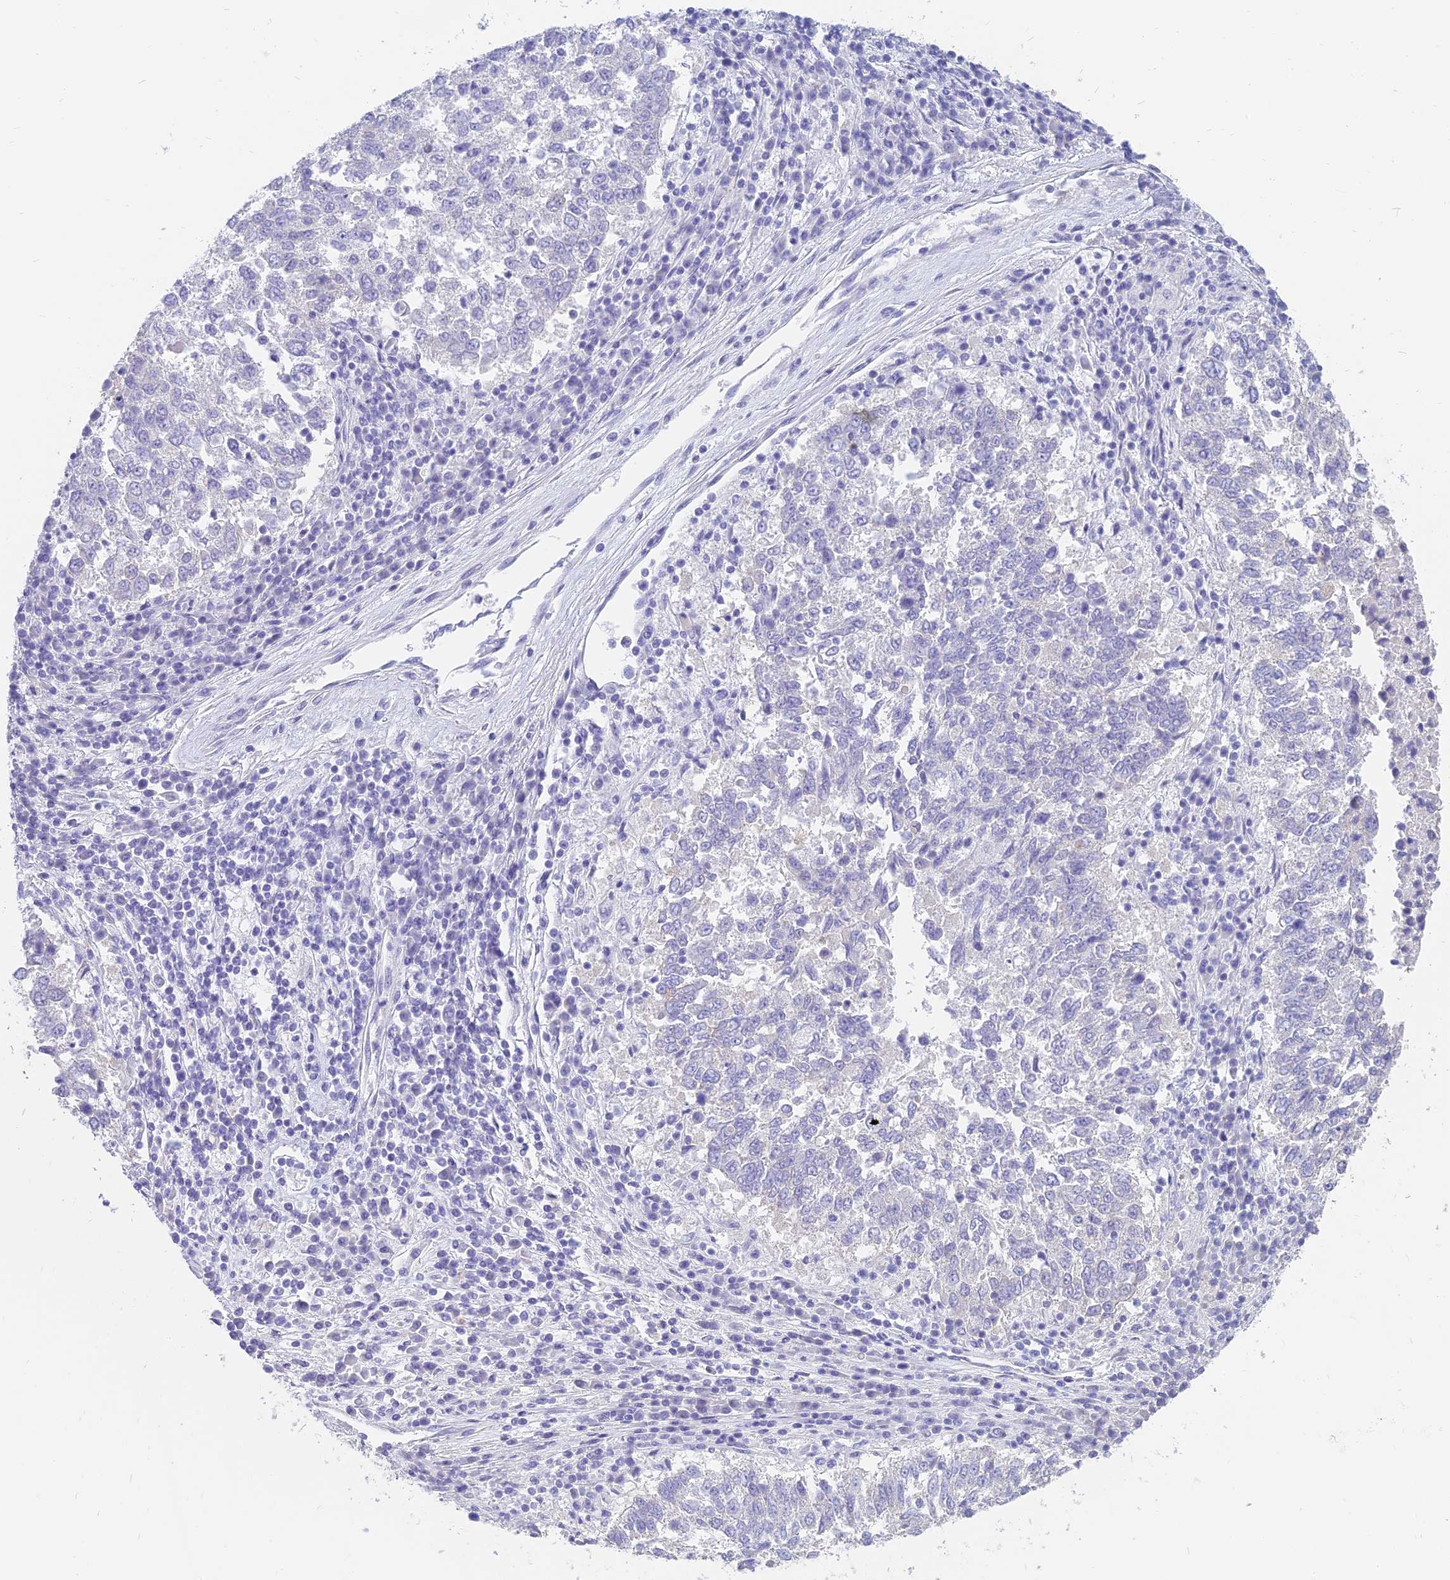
{"staining": {"intensity": "negative", "quantity": "none", "location": "none"}, "tissue": "lung cancer", "cell_type": "Tumor cells", "image_type": "cancer", "snomed": [{"axis": "morphology", "description": "Squamous cell carcinoma, NOS"}, {"axis": "topography", "description": "Lung"}], "caption": "Immunohistochemistry (IHC) micrograph of lung cancer (squamous cell carcinoma) stained for a protein (brown), which exhibits no expression in tumor cells. Nuclei are stained in blue.", "gene": "SLC36A2", "patient": {"sex": "male", "age": 73}}